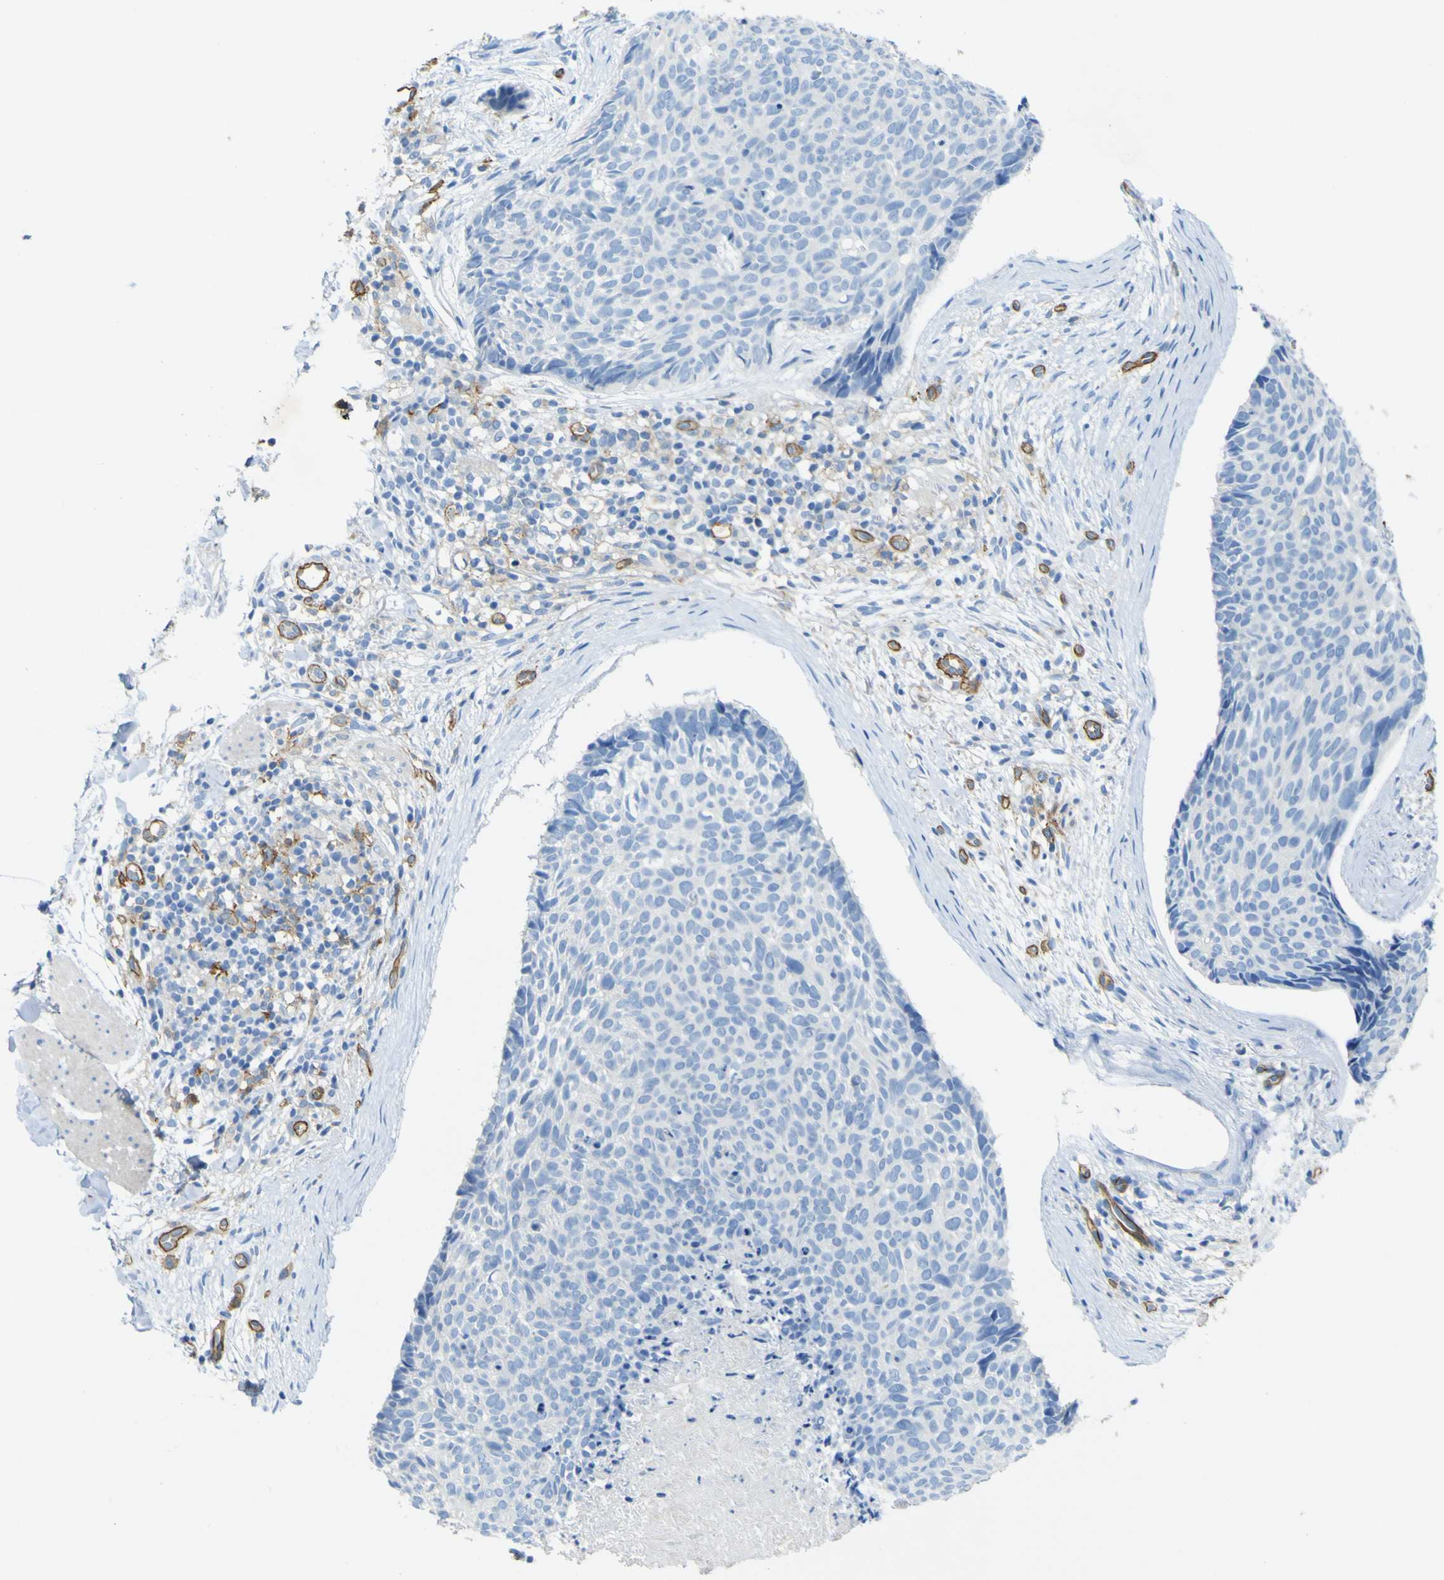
{"staining": {"intensity": "negative", "quantity": "none", "location": "none"}, "tissue": "skin cancer", "cell_type": "Tumor cells", "image_type": "cancer", "snomed": [{"axis": "morphology", "description": "Normal tissue, NOS"}, {"axis": "morphology", "description": "Basal cell carcinoma"}, {"axis": "topography", "description": "Skin"}], "caption": "The immunohistochemistry (IHC) image has no significant expression in tumor cells of skin cancer tissue.", "gene": "CD93", "patient": {"sex": "female", "age": 56}}